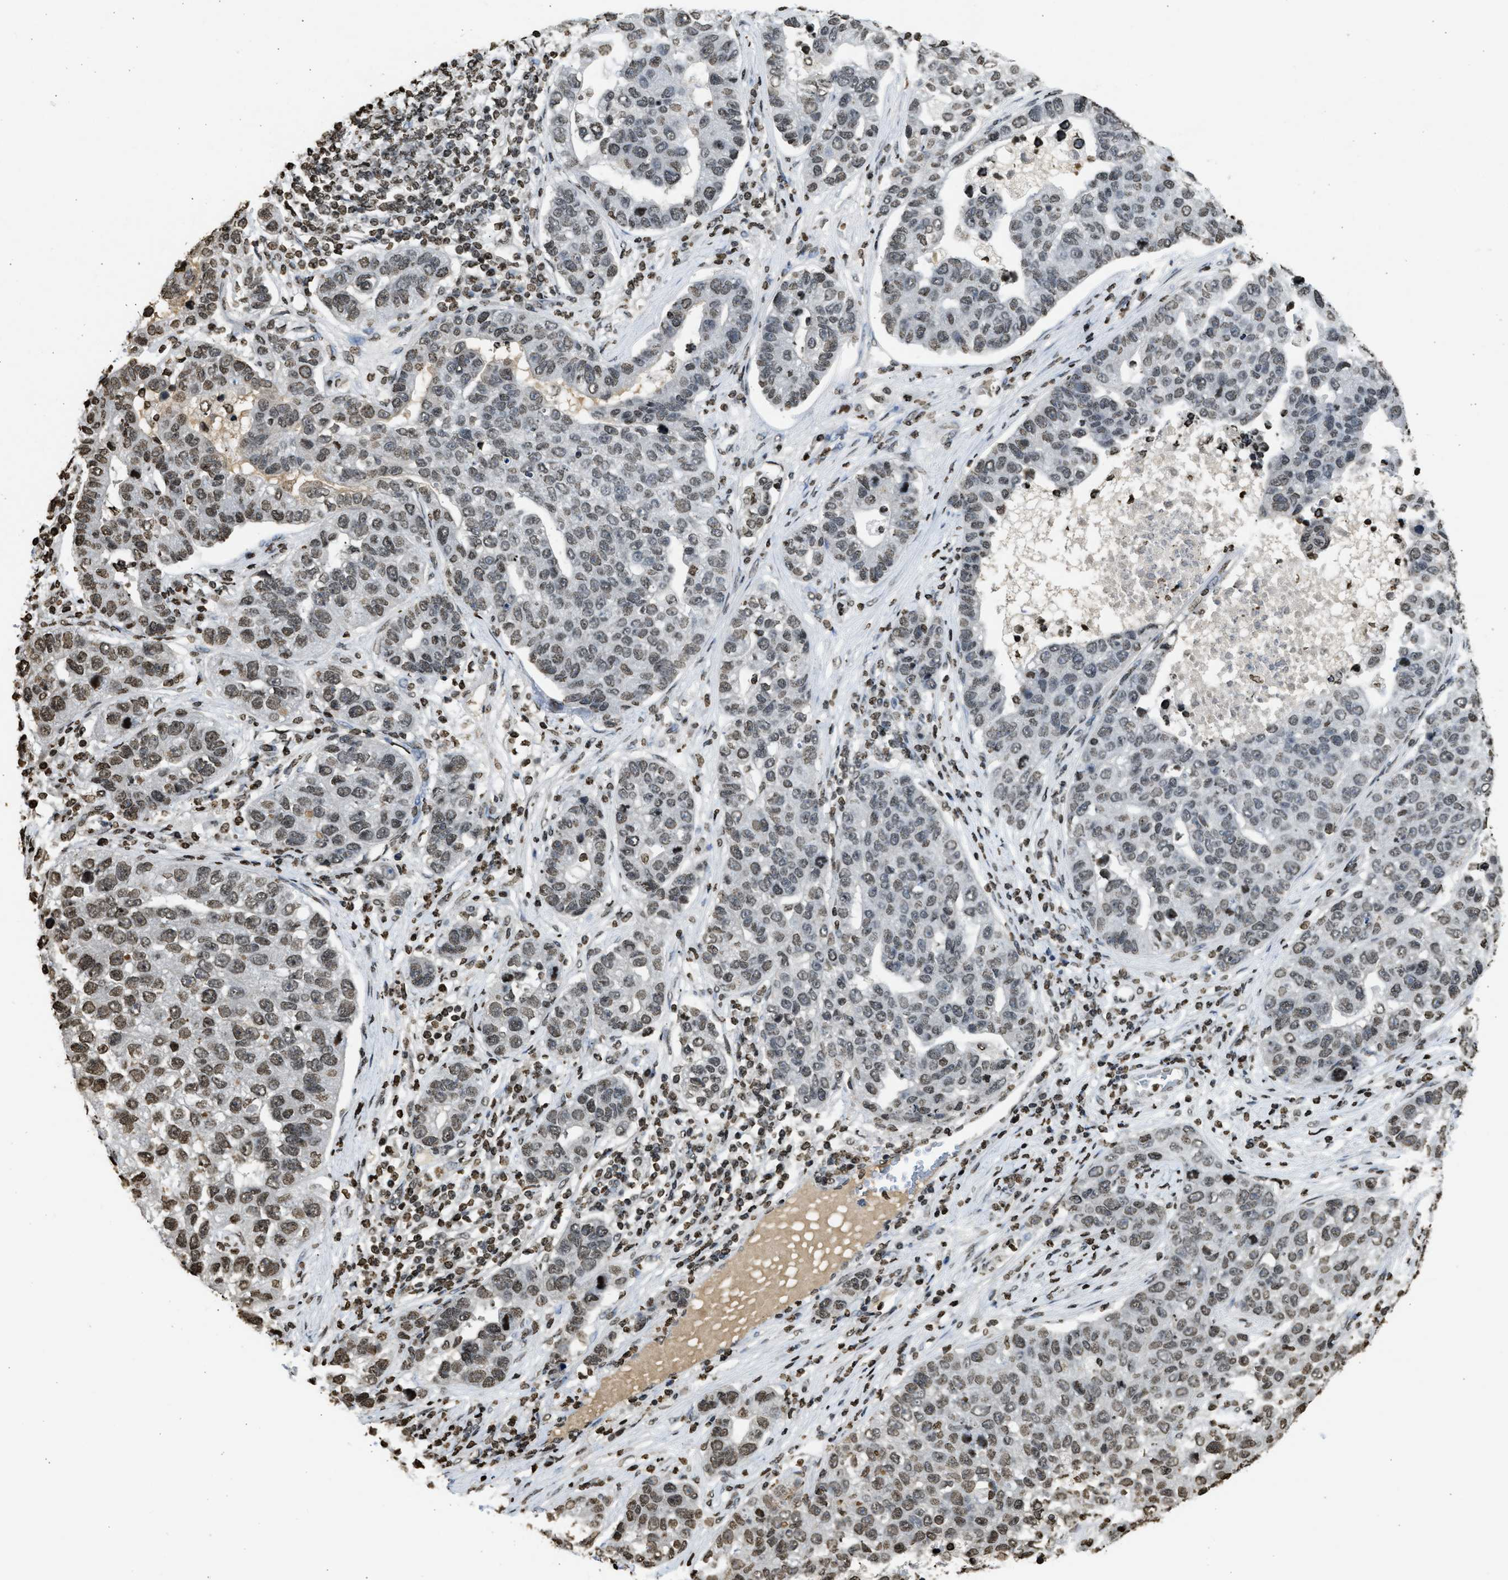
{"staining": {"intensity": "weak", "quantity": ">75%", "location": "nuclear"}, "tissue": "pancreatic cancer", "cell_type": "Tumor cells", "image_type": "cancer", "snomed": [{"axis": "morphology", "description": "Adenocarcinoma, NOS"}, {"axis": "topography", "description": "Pancreas"}], "caption": "IHC staining of pancreatic cancer, which shows low levels of weak nuclear positivity in approximately >75% of tumor cells indicating weak nuclear protein expression. The staining was performed using DAB (brown) for protein detection and nuclei were counterstained in hematoxylin (blue).", "gene": "RRAGC", "patient": {"sex": "female", "age": 61}}